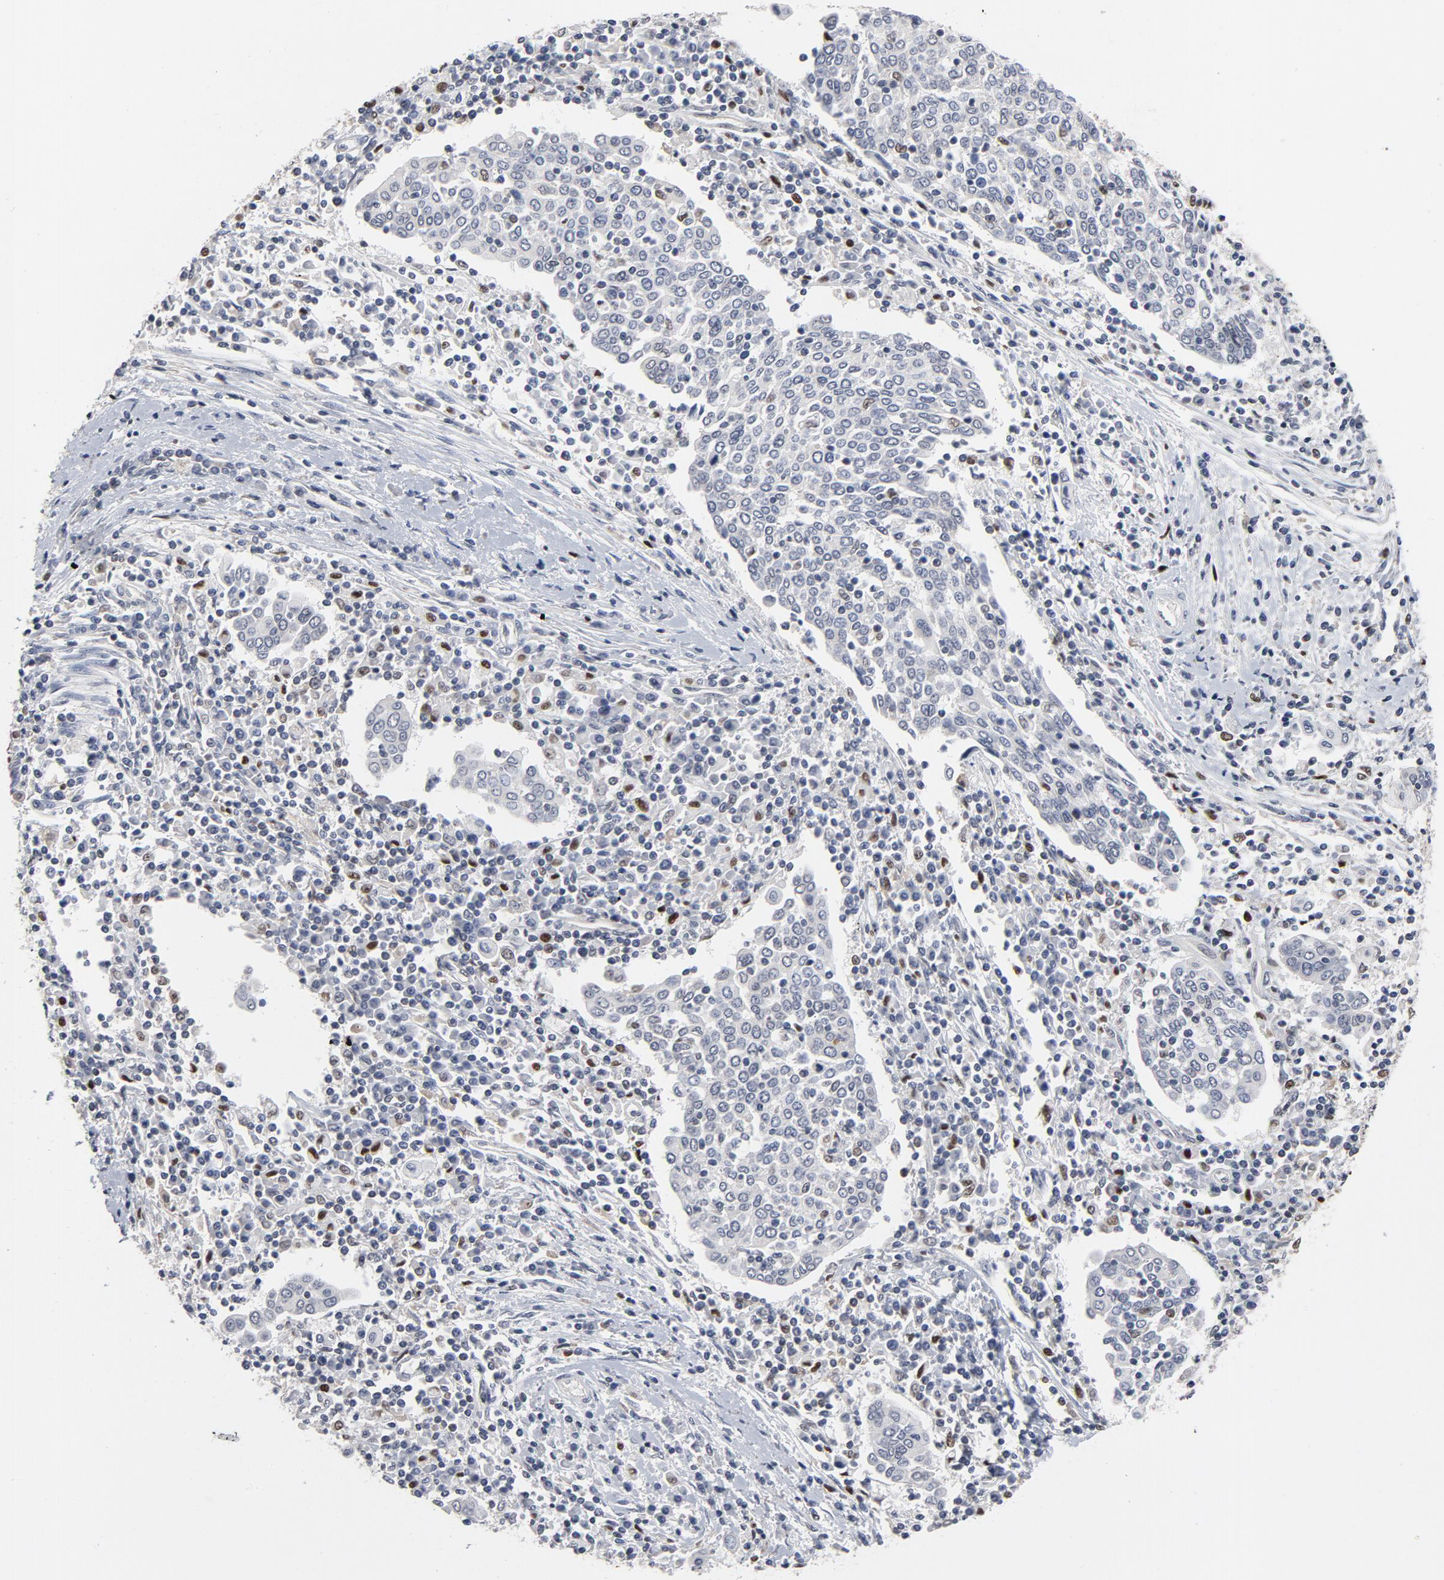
{"staining": {"intensity": "negative", "quantity": "none", "location": "none"}, "tissue": "cervical cancer", "cell_type": "Tumor cells", "image_type": "cancer", "snomed": [{"axis": "morphology", "description": "Squamous cell carcinoma, NOS"}, {"axis": "topography", "description": "Cervix"}], "caption": "Immunohistochemical staining of cervical cancer shows no significant staining in tumor cells.", "gene": "NFKB1", "patient": {"sex": "female", "age": 40}}